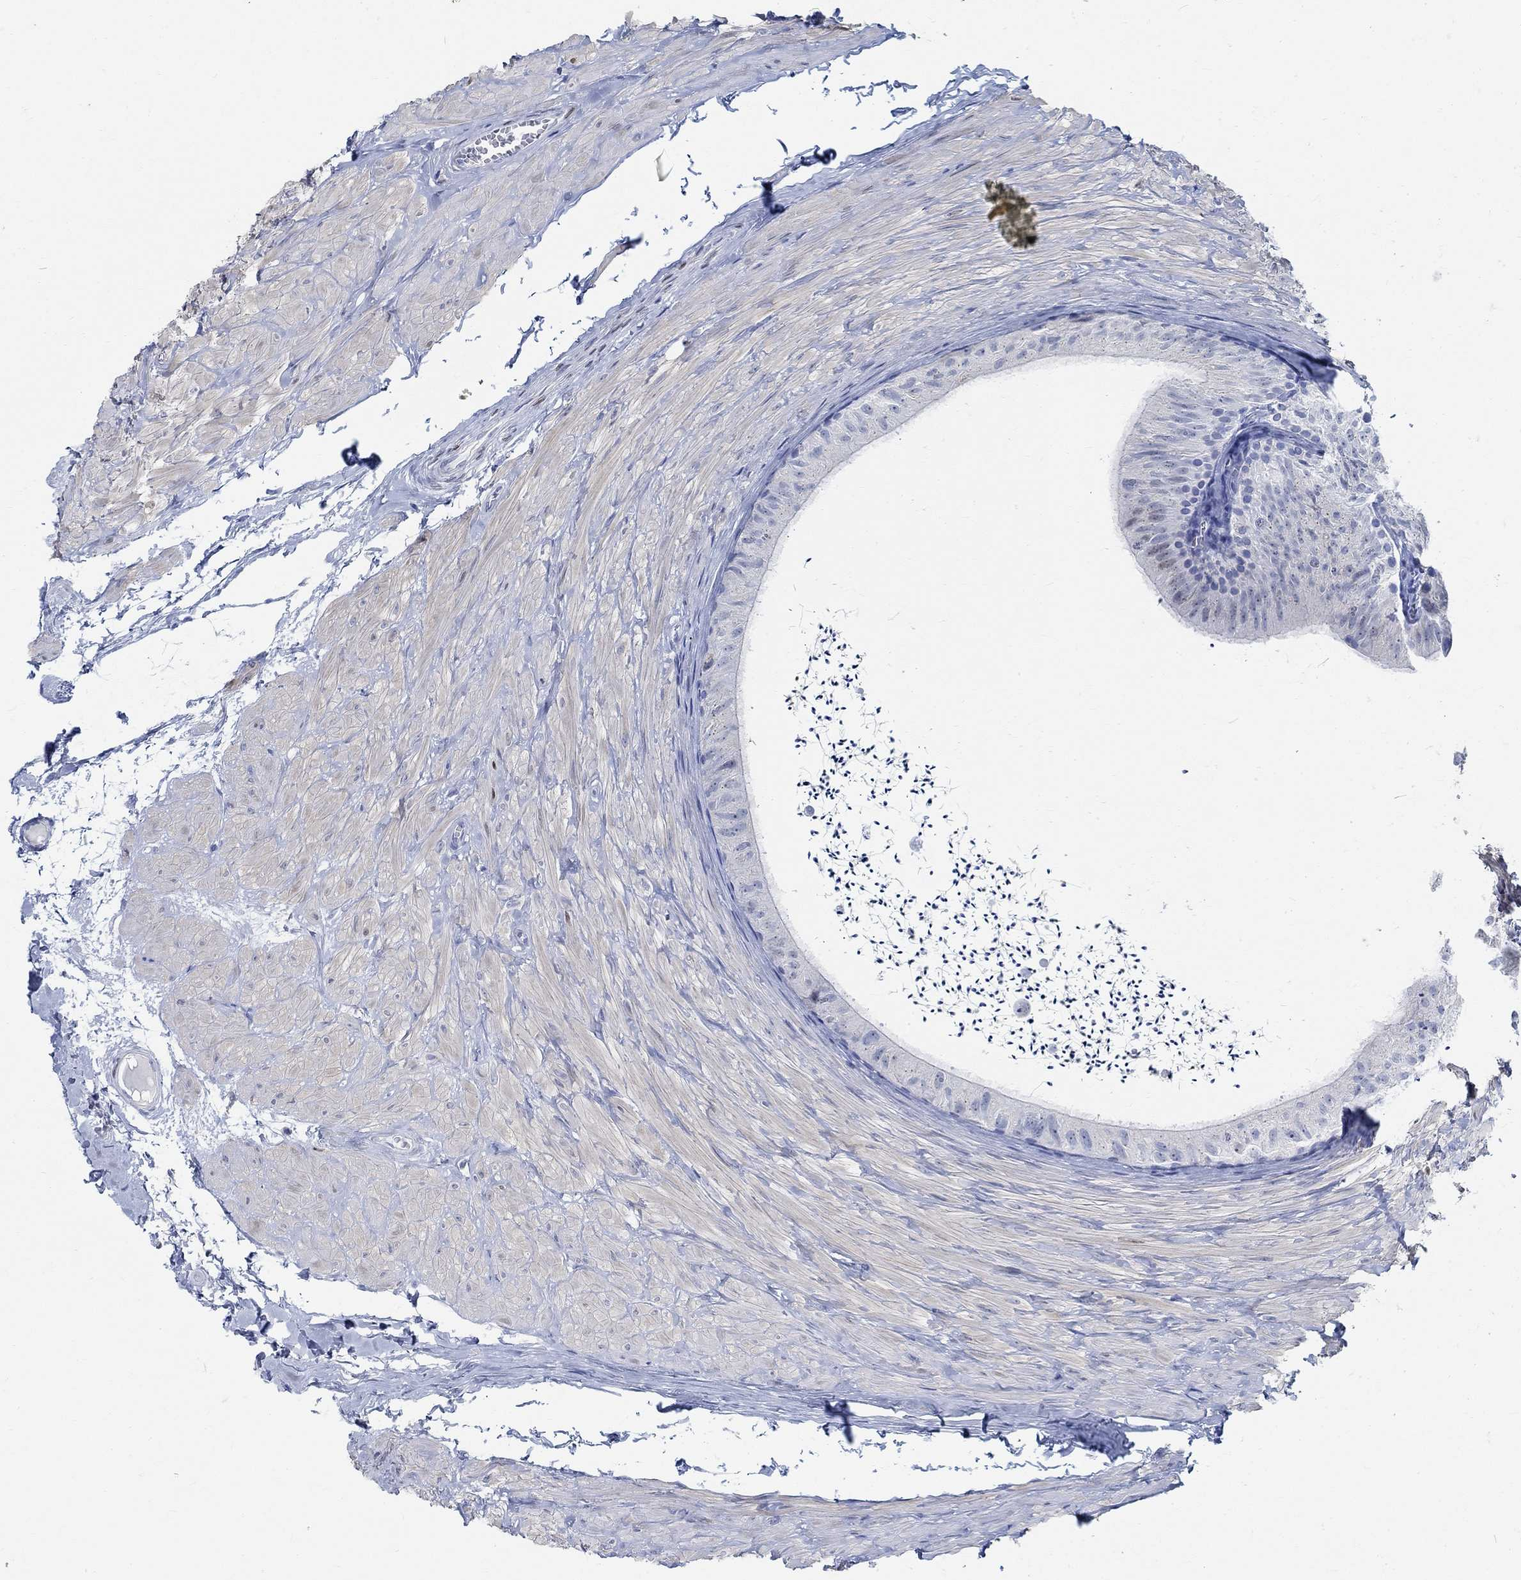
{"staining": {"intensity": "negative", "quantity": "none", "location": "none"}, "tissue": "epididymis", "cell_type": "Glandular cells", "image_type": "normal", "snomed": [{"axis": "morphology", "description": "Normal tissue, NOS"}, {"axis": "topography", "description": "Epididymis"}], "caption": "Immunohistochemical staining of benign human epididymis demonstrates no significant staining in glandular cells.", "gene": "RBM20", "patient": {"sex": "male", "age": 32}}